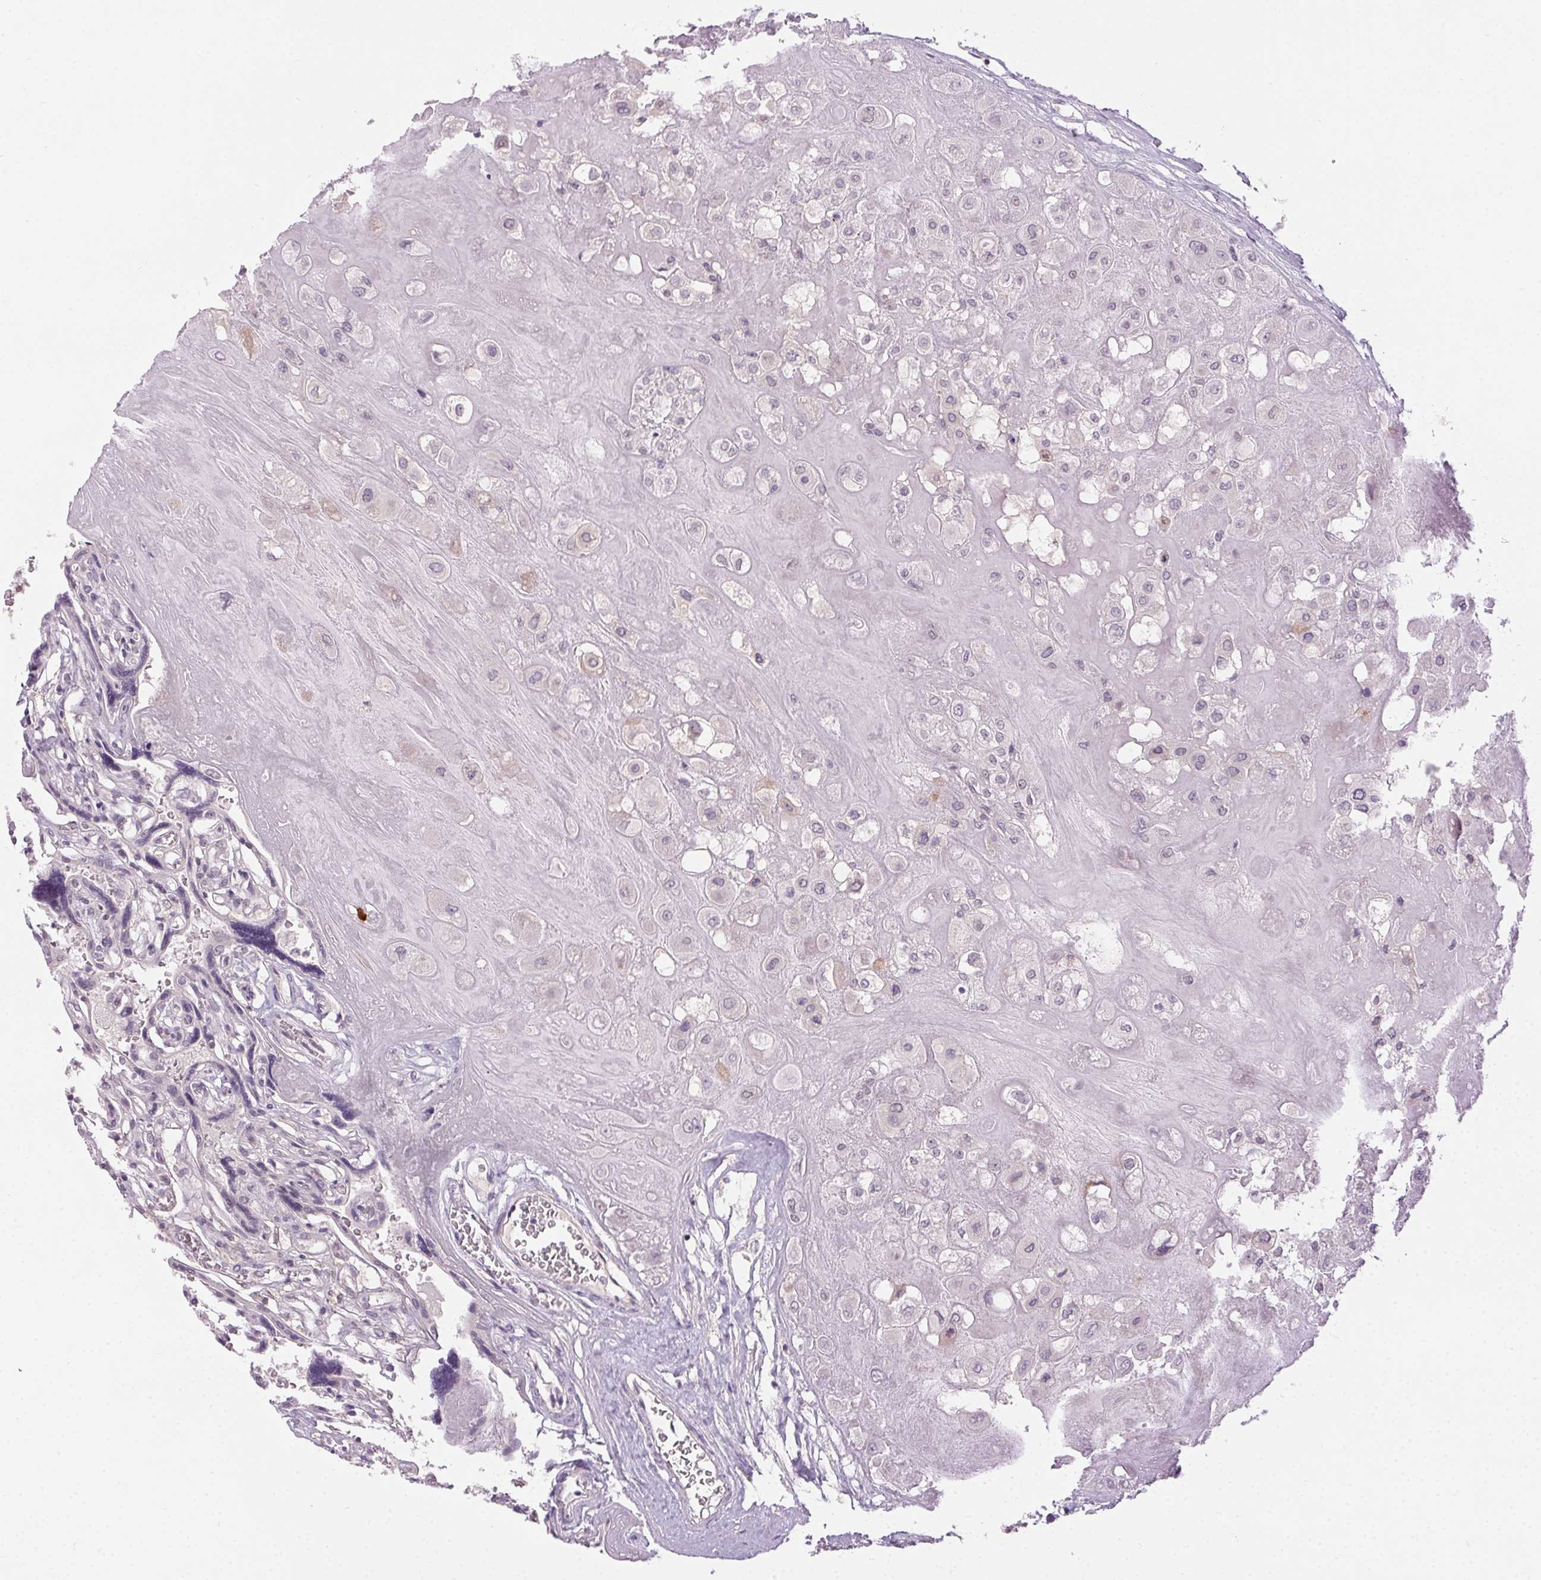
{"staining": {"intensity": "weak", "quantity": "<25%", "location": "cytoplasmic/membranous"}, "tissue": "placenta", "cell_type": "Decidual cells", "image_type": "normal", "snomed": [{"axis": "morphology", "description": "Normal tissue, NOS"}, {"axis": "topography", "description": "Placenta"}], "caption": "Immunohistochemistry (IHC) image of unremarkable placenta: human placenta stained with DAB (3,3'-diaminobenzidine) shows no significant protein staining in decidual cells. The staining was performed using DAB (3,3'-diaminobenzidine) to visualize the protein expression in brown, while the nuclei were stained in blue with hematoxylin (Magnification: 20x).", "gene": "FAM168A", "patient": {"sex": "female", "age": 32}}